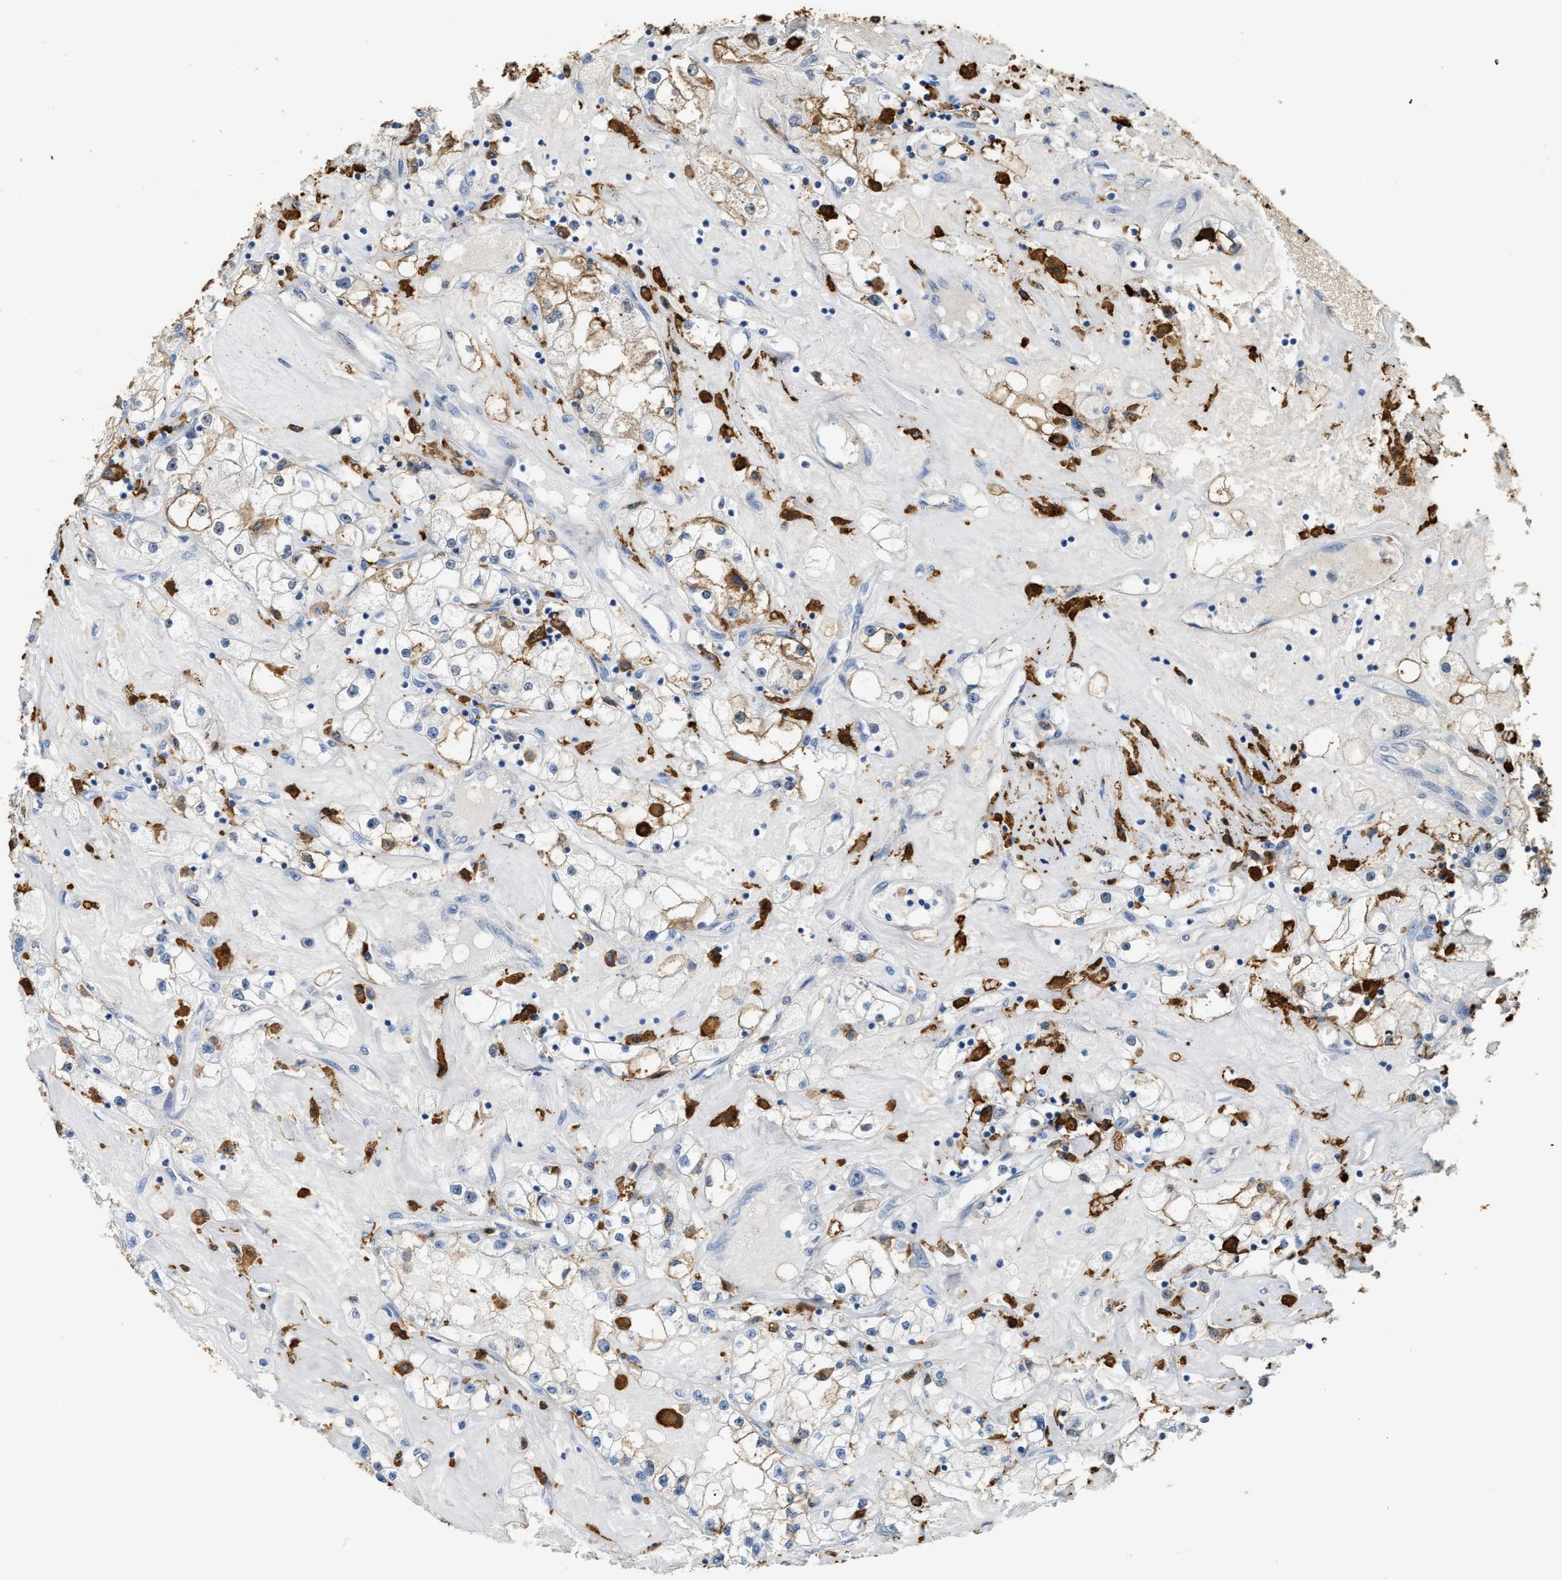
{"staining": {"intensity": "moderate", "quantity": "25%-75%", "location": "cytoplasmic/membranous"}, "tissue": "renal cancer", "cell_type": "Tumor cells", "image_type": "cancer", "snomed": [{"axis": "morphology", "description": "Adenocarcinoma, NOS"}, {"axis": "topography", "description": "Kidney"}], "caption": "The histopathology image shows a brown stain indicating the presence of a protein in the cytoplasmic/membranous of tumor cells in renal cancer (adenocarcinoma). The staining was performed using DAB, with brown indicating positive protein expression. Nuclei are stained blue with hematoxylin.", "gene": "GCN1", "patient": {"sex": "male", "age": 56}}